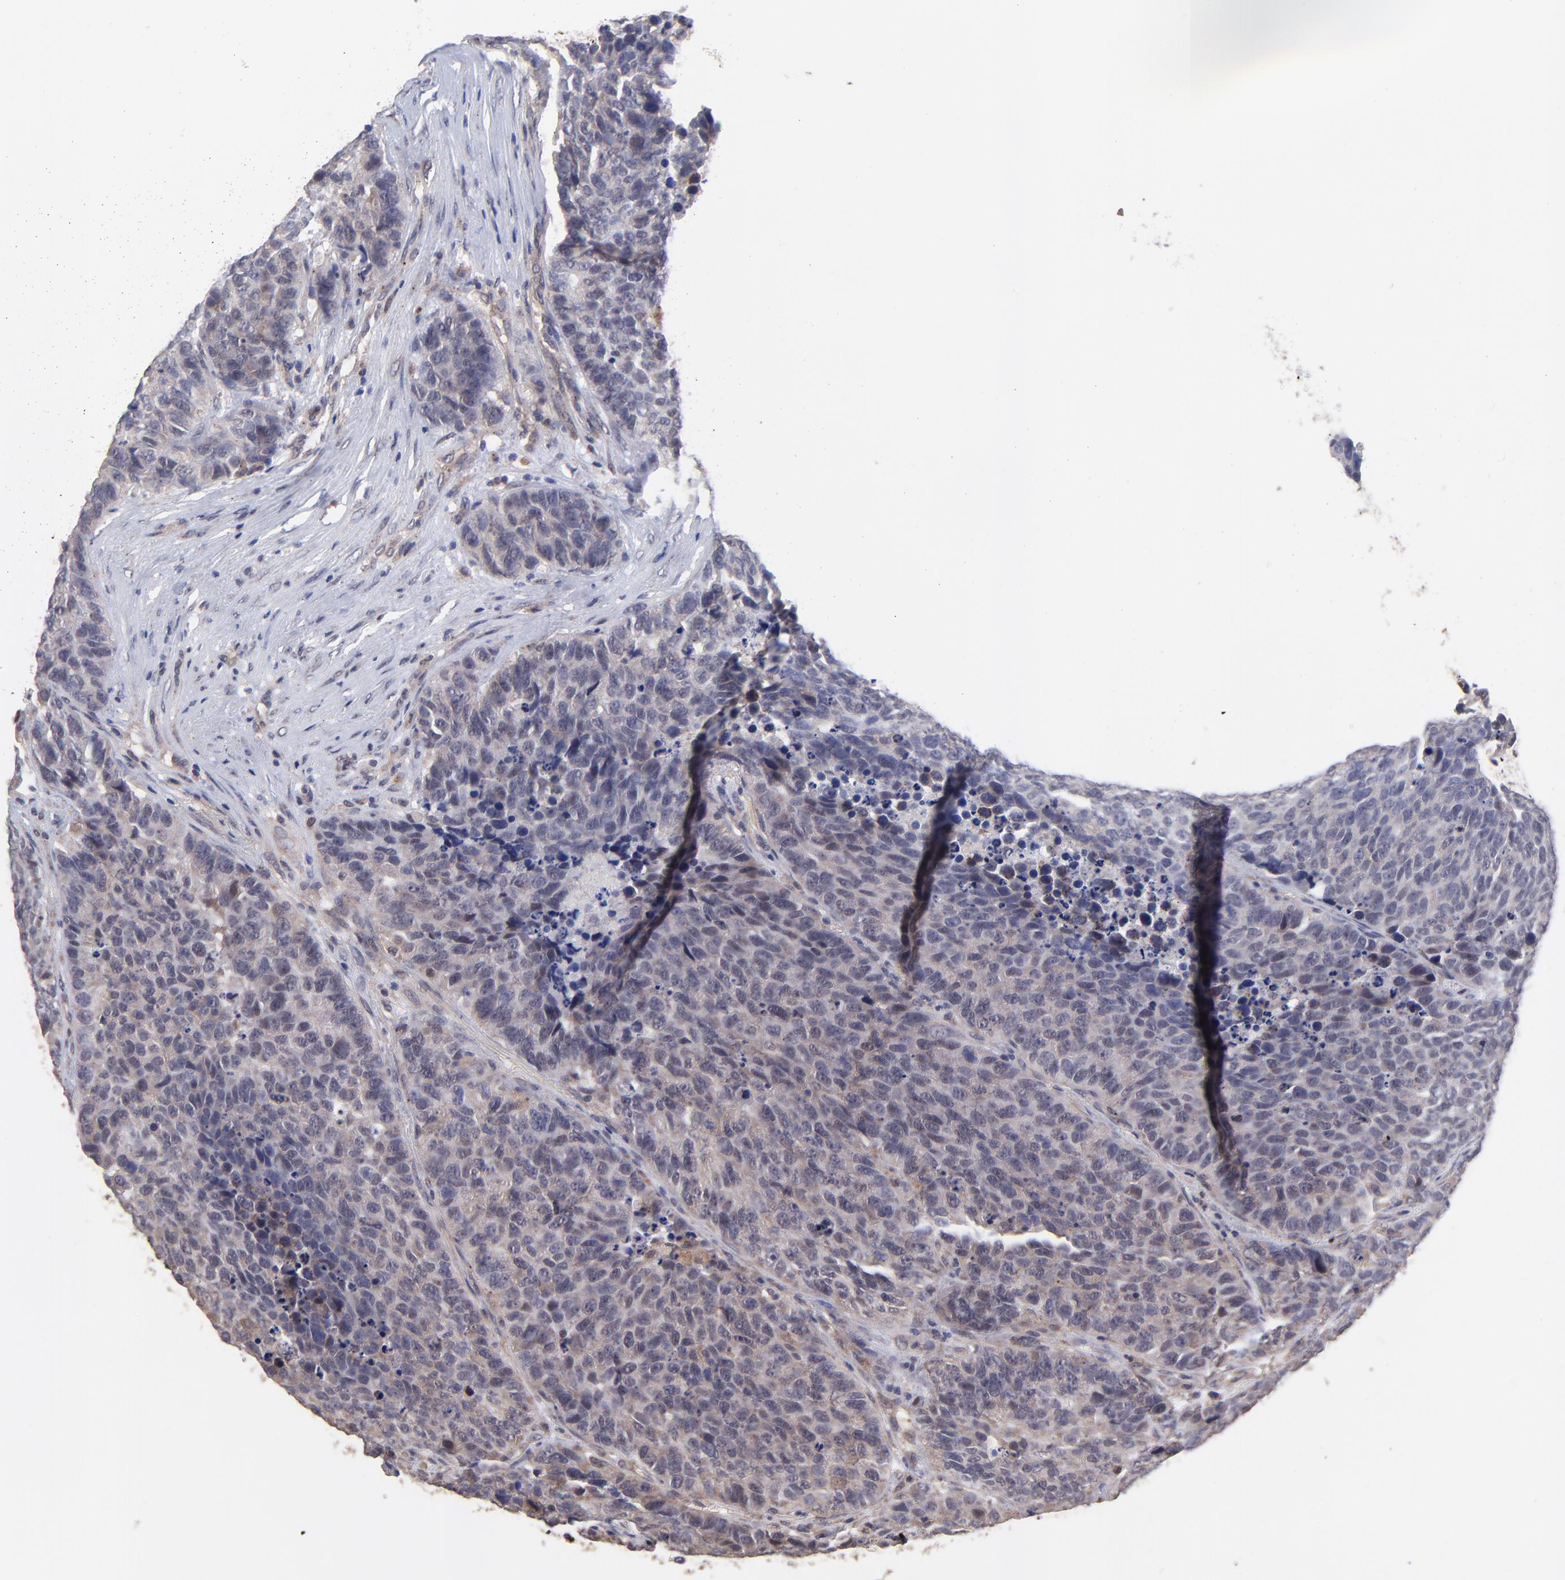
{"staining": {"intensity": "weak", "quantity": "25%-75%", "location": "cytoplasmic/membranous"}, "tissue": "carcinoid", "cell_type": "Tumor cells", "image_type": "cancer", "snomed": [{"axis": "morphology", "description": "Carcinoid, malignant, NOS"}, {"axis": "topography", "description": "Lung"}], "caption": "An immunohistochemistry photomicrograph of tumor tissue is shown. Protein staining in brown shows weak cytoplasmic/membranous positivity in carcinoid within tumor cells. (Stains: DAB in brown, nuclei in blue, Microscopy: brightfield microscopy at high magnification).", "gene": "ZNF747", "patient": {"sex": "male", "age": 60}}